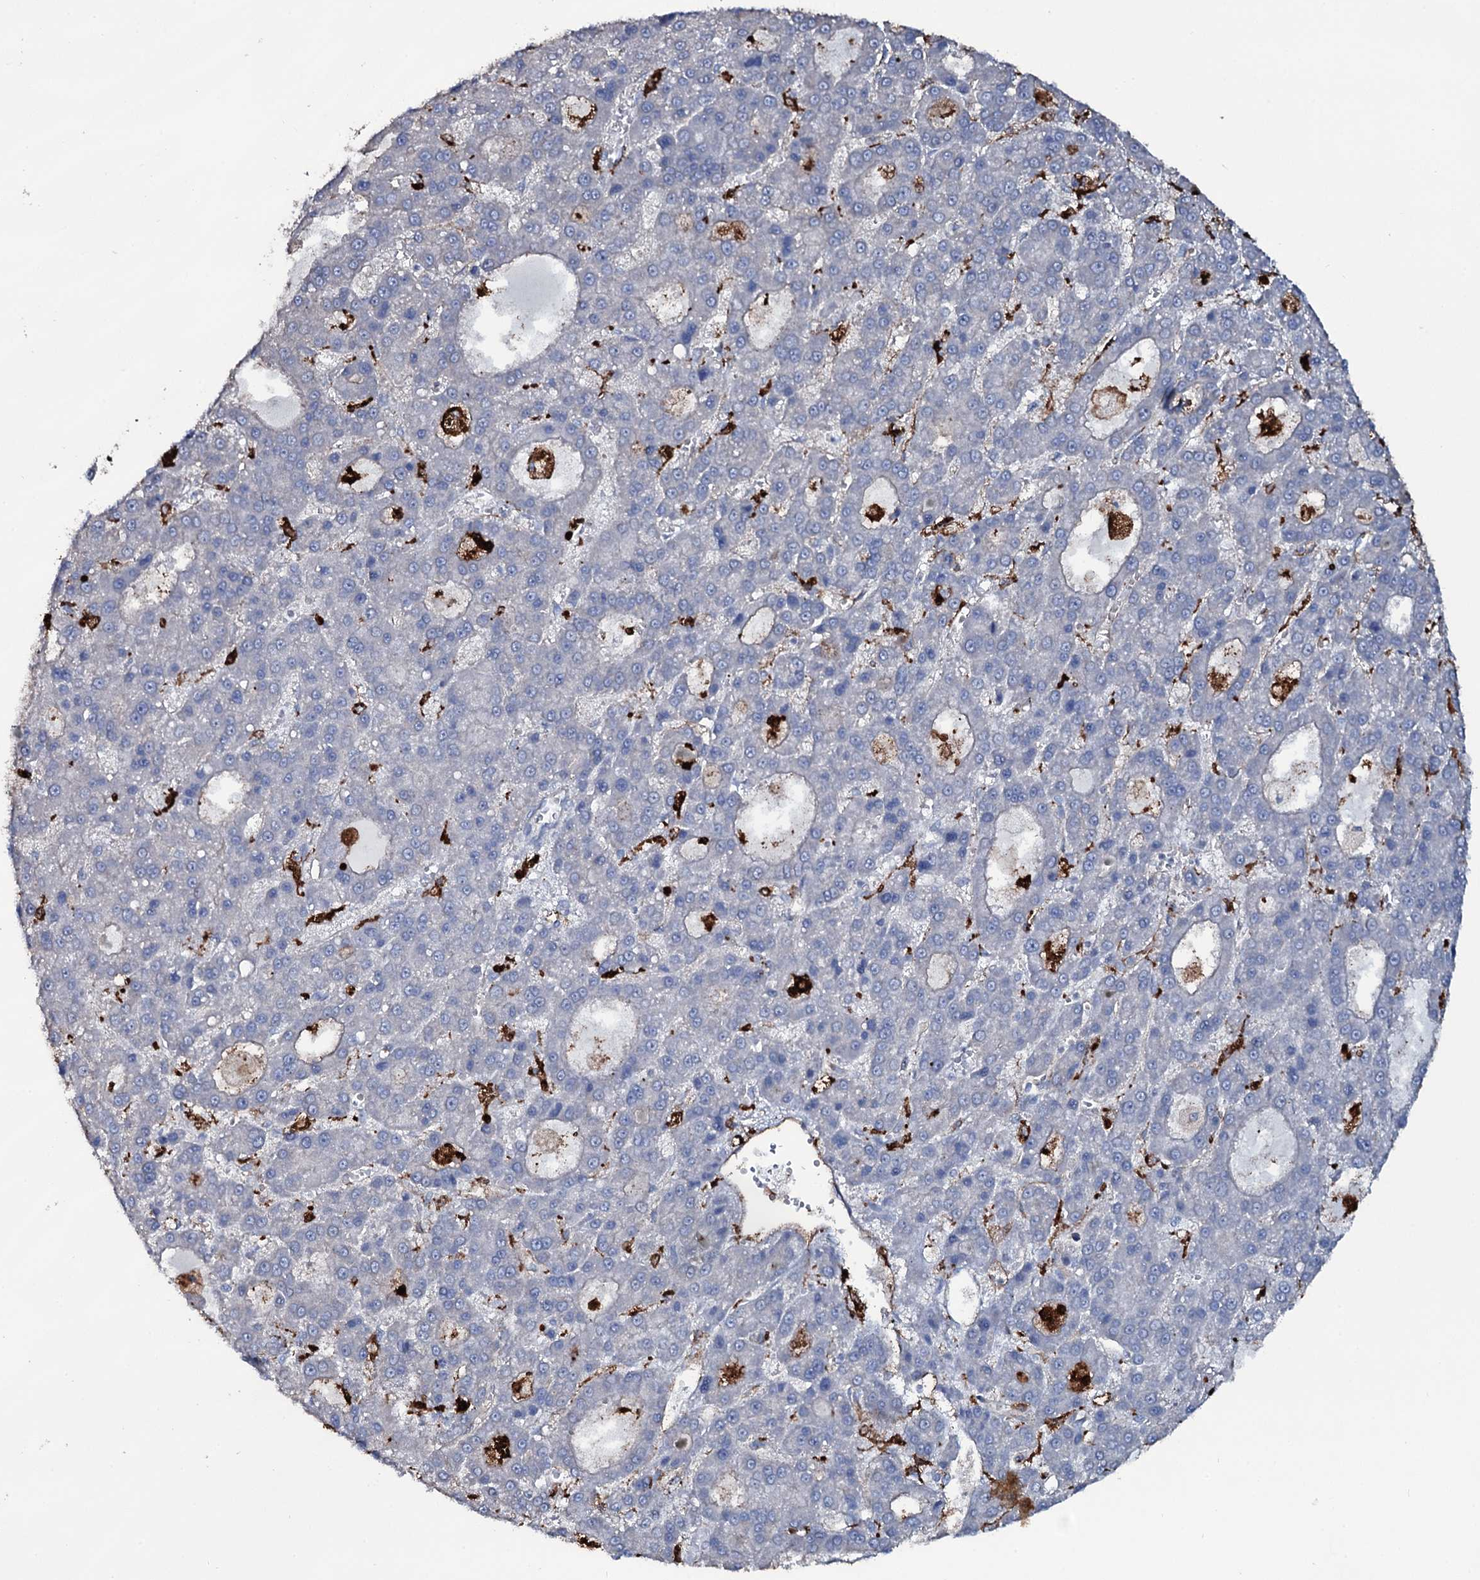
{"staining": {"intensity": "negative", "quantity": "none", "location": "none"}, "tissue": "liver cancer", "cell_type": "Tumor cells", "image_type": "cancer", "snomed": [{"axis": "morphology", "description": "Carcinoma, Hepatocellular, NOS"}, {"axis": "topography", "description": "Liver"}], "caption": "Liver hepatocellular carcinoma was stained to show a protein in brown. There is no significant staining in tumor cells. (DAB (3,3'-diaminobenzidine) IHC, high magnification).", "gene": "OSBPL2", "patient": {"sex": "male", "age": 70}}